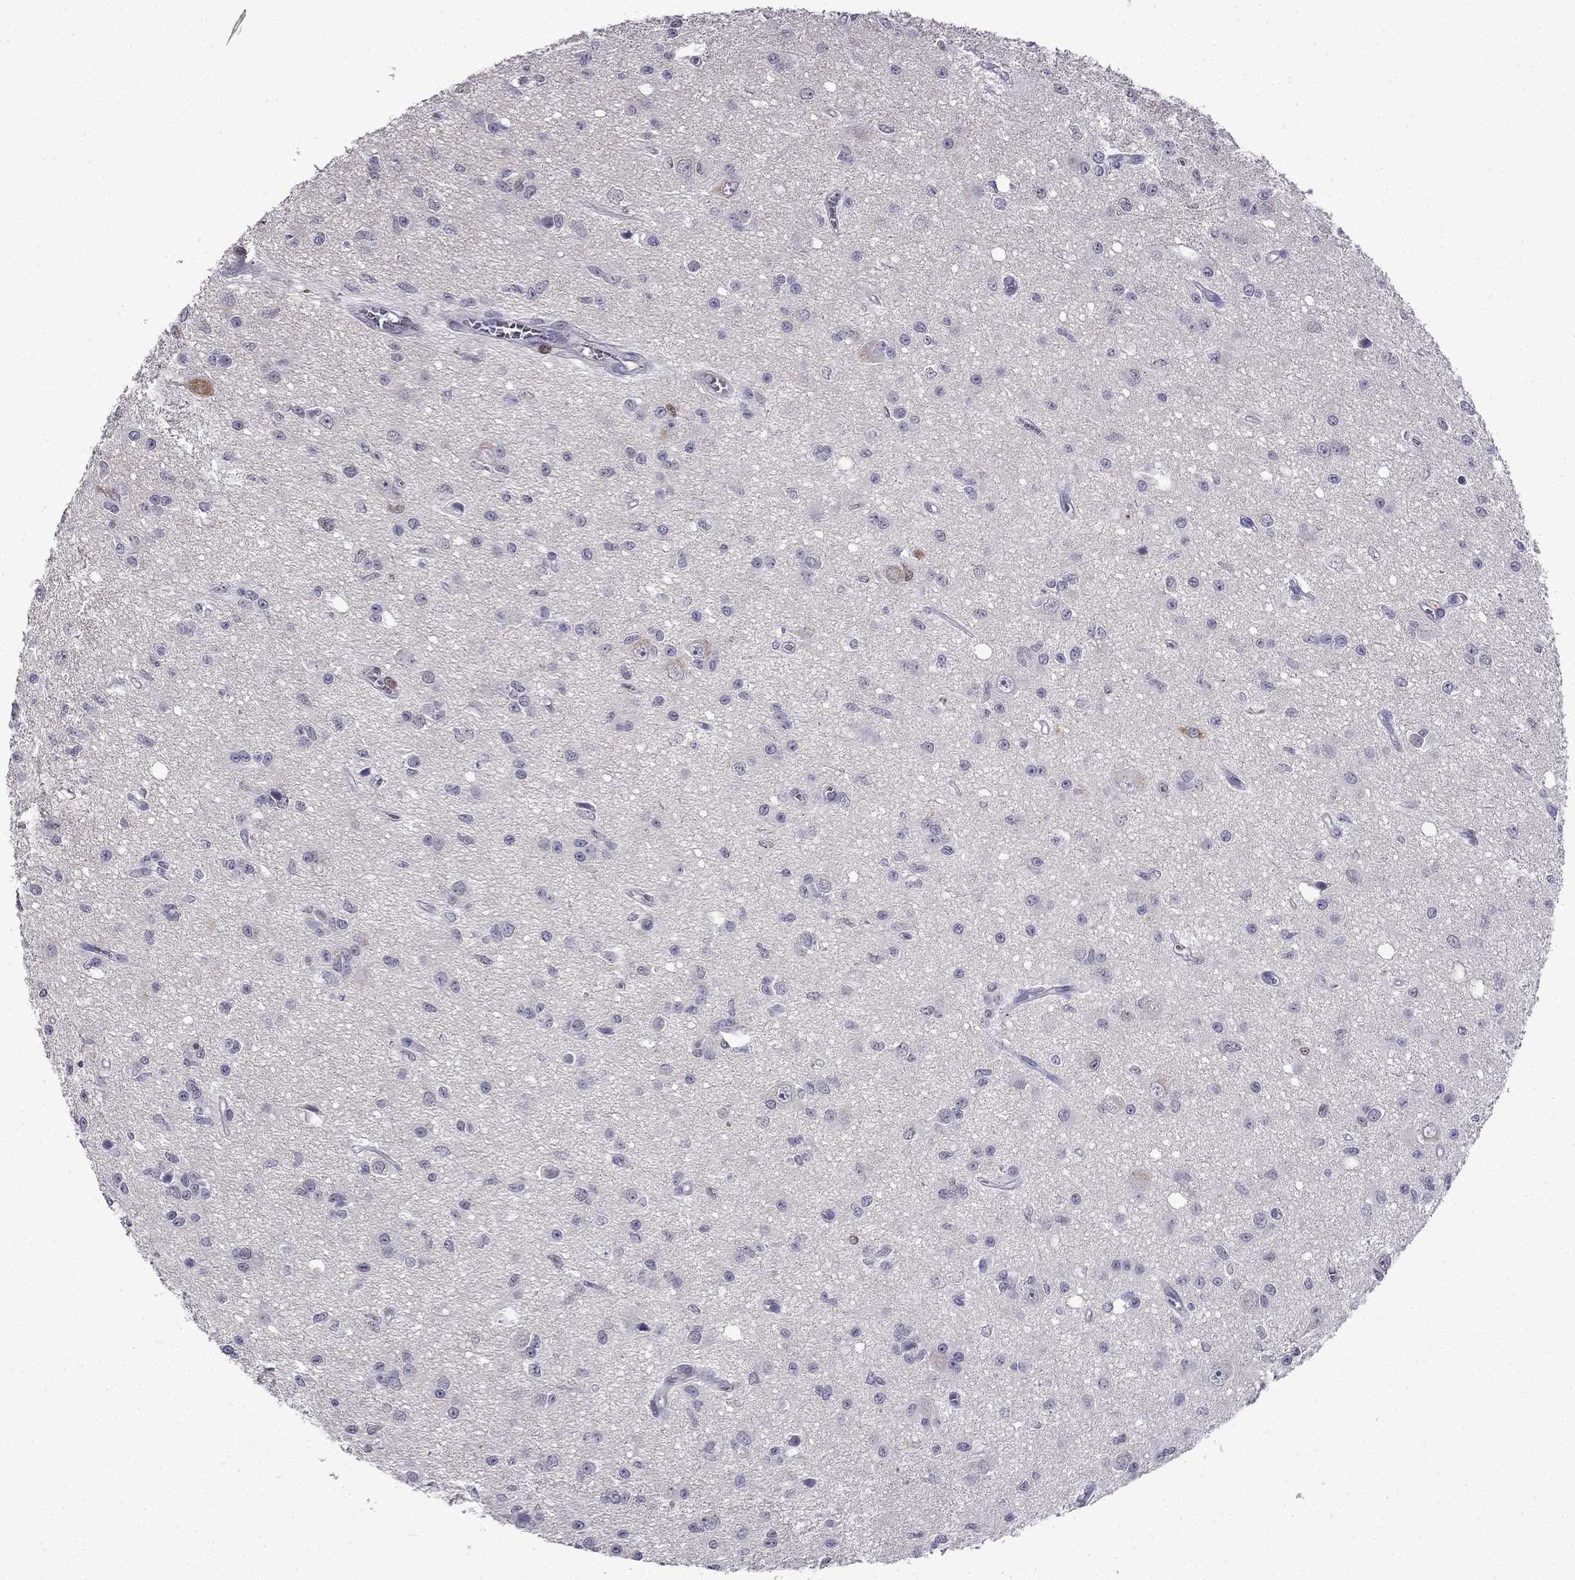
{"staining": {"intensity": "negative", "quantity": "none", "location": "none"}, "tissue": "glioma", "cell_type": "Tumor cells", "image_type": "cancer", "snomed": [{"axis": "morphology", "description": "Glioma, malignant, Low grade"}, {"axis": "topography", "description": "Brain"}], "caption": "Immunohistochemical staining of malignant glioma (low-grade) reveals no significant expression in tumor cells.", "gene": "UHRF1", "patient": {"sex": "female", "age": 45}}